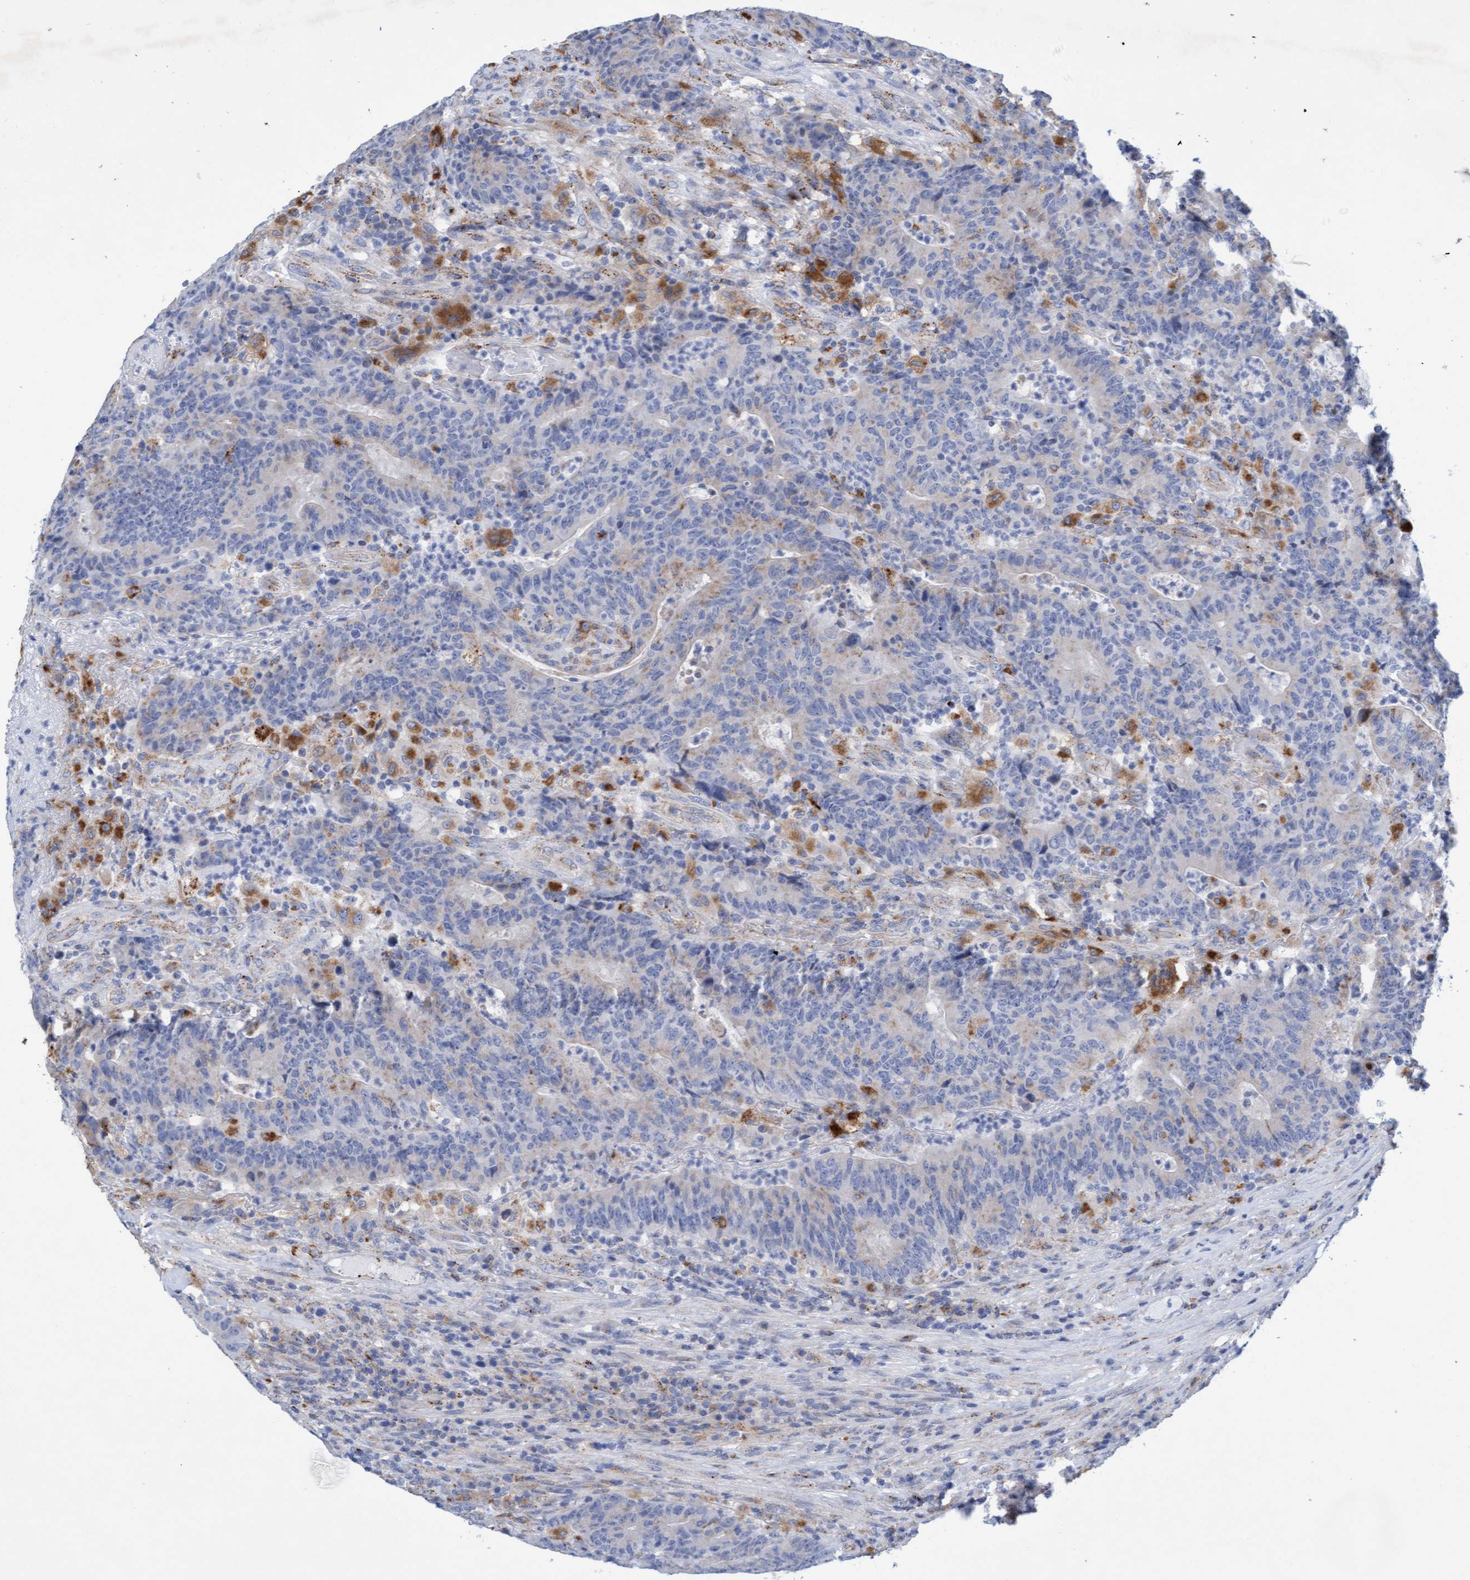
{"staining": {"intensity": "weak", "quantity": "<25%", "location": "cytoplasmic/membranous"}, "tissue": "colorectal cancer", "cell_type": "Tumor cells", "image_type": "cancer", "snomed": [{"axis": "morphology", "description": "Normal tissue, NOS"}, {"axis": "morphology", "description": "Adenocarcinoma, NOS"}, {"axis": "topography", "description": "Colon"}], "caption": "Image shows no protein positivity in tumor cells of colorectal adenocarcinoma tissue.", "gene": "SGSH", "patient": {"sex": "female", "age": 75}}